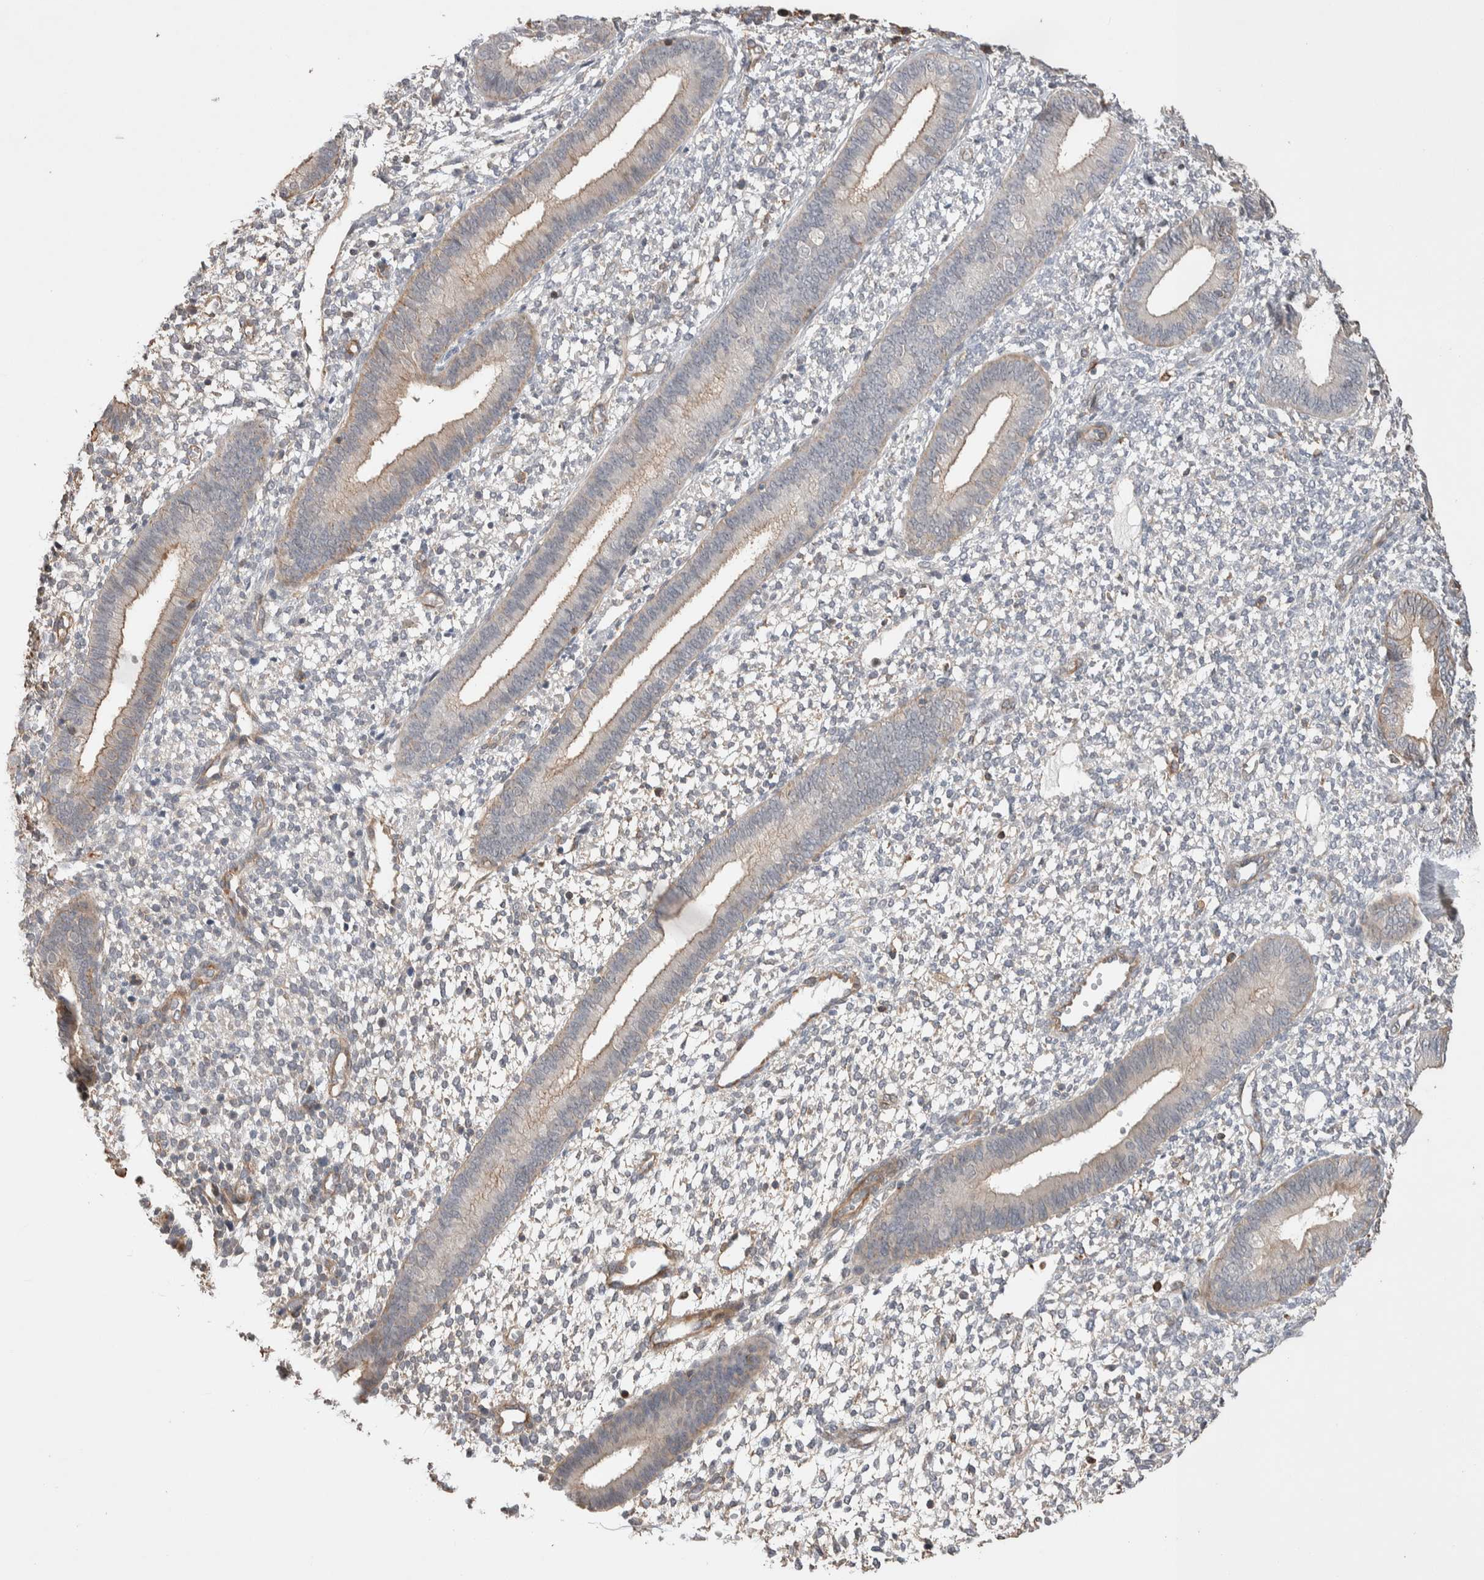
{"staining": {"intensity": "negative", "quantity": "none", "location": "none"}, "tissue": "endometrium", "cell_type": "Cells in endometrial stroma", "image_type": "normal", "snomed": [{"axis": "morphology", "description": "Normal tissue, NOS"}, {"axis": "topography", "description": "Endometrium"}], "caption": "A histopathology image of endometrium stained for a protein demonstrates no brown staining in cells in endometrial stroma. (Brightfield microscopy of DAB immunohistochemistry (IHC) at high magnification).", "gene": "ZNF704", "patient": {"sex": "female", "age": 46}}